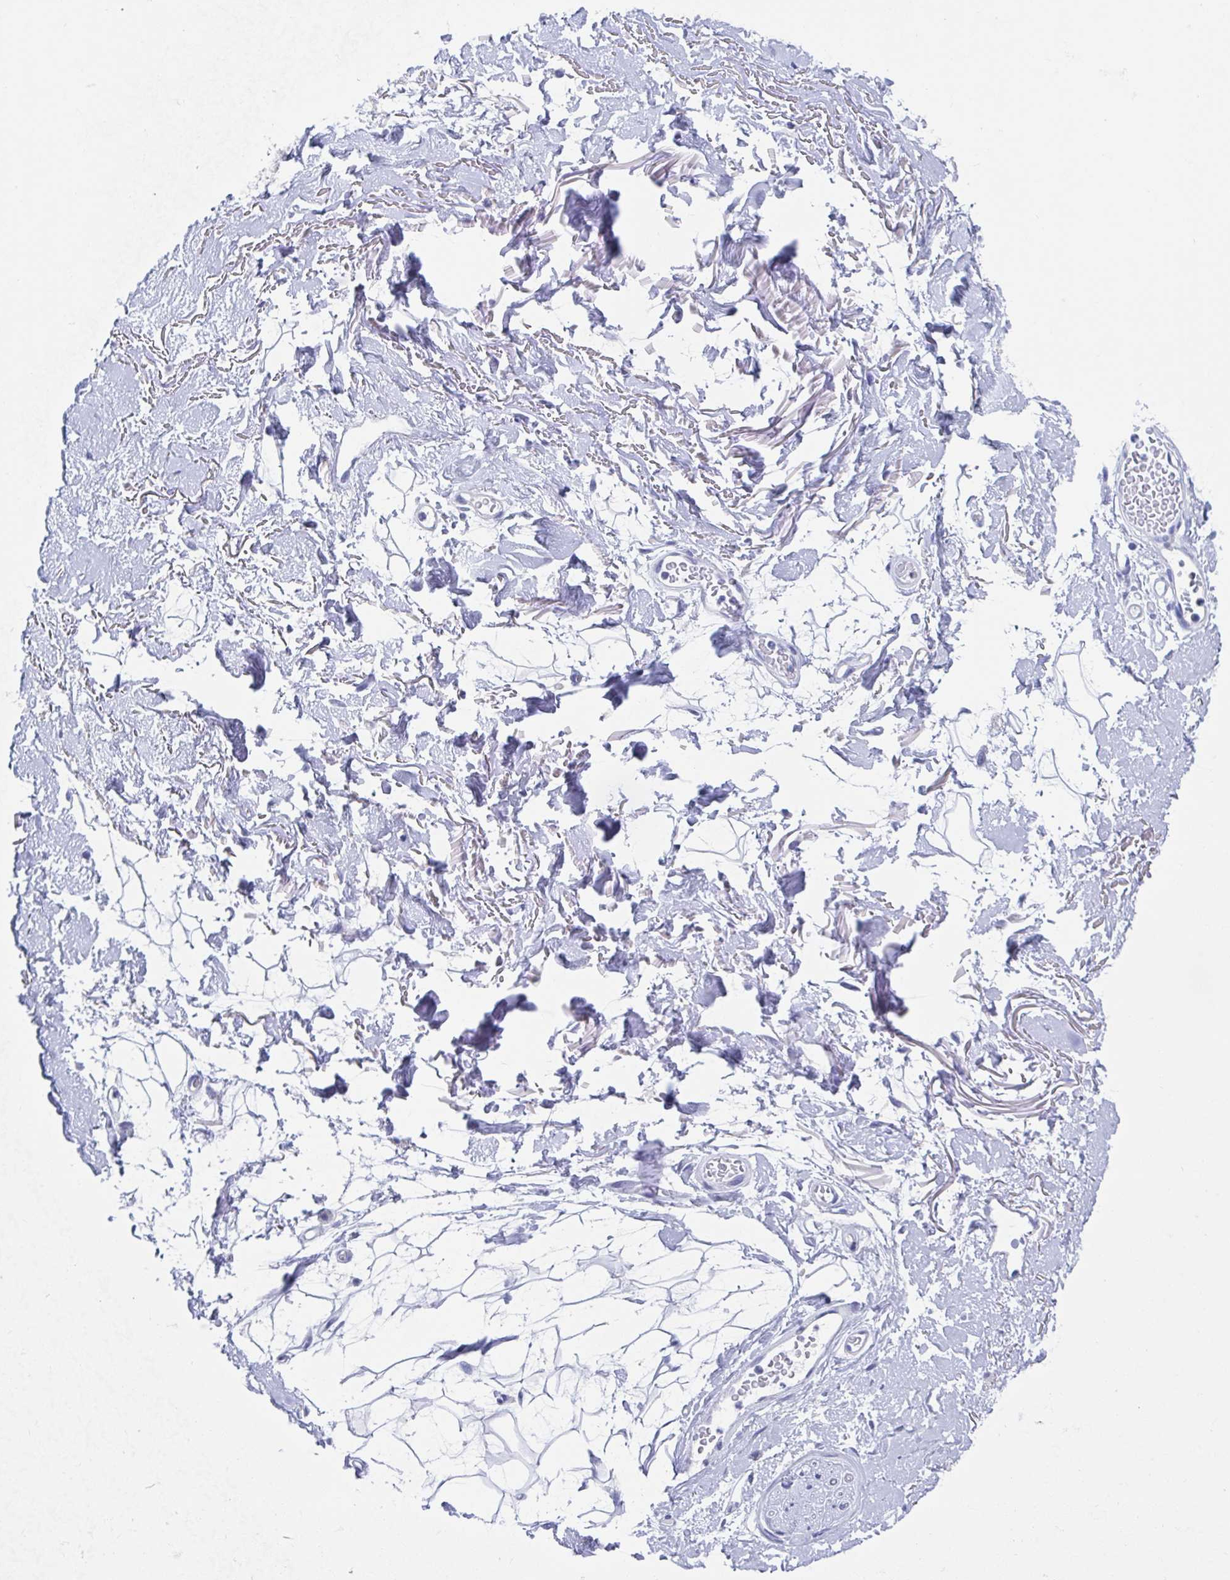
{"staining": {"intensity": "negative", "quantity": "none", "location": "none"}, "tissue": "adipose tissue", "cell_type": "Adipocytes", "image_type": "normal", "snomed": [{"axis": "morphology", "description": "Normal tissue, NOS"}, {"axis": "topography", "description": "Anal"}, {"axis": "topography", "description": "Peripheral nerve tissue"}], "caption": "Photomicrograph shows no significant protein positivity in adipocytes of normal adipose tissue. Nuclei are stained in blue.", "gene": "SHCBP1L", "patient": {"sex": "male", "age": 78}}